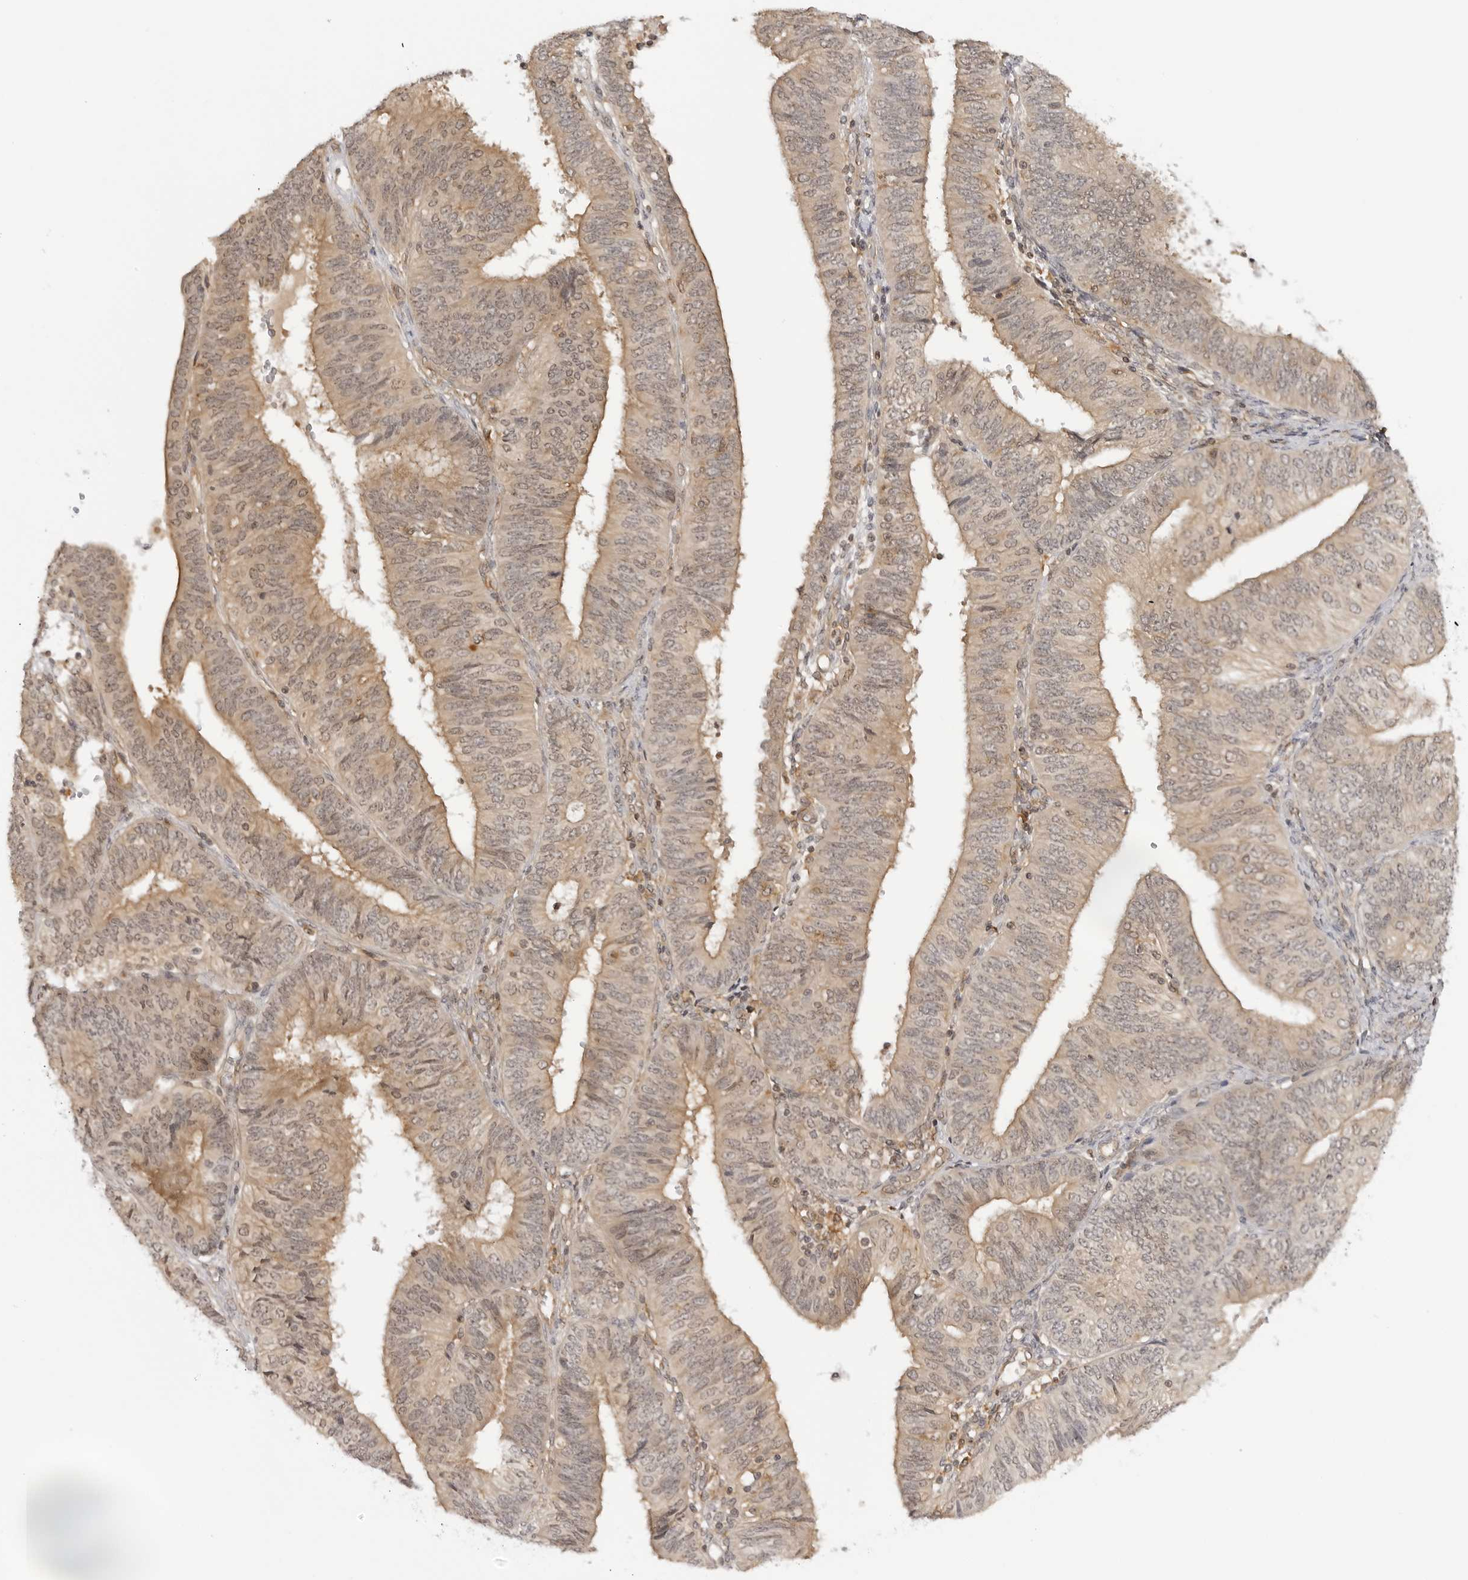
{"staining": {"intensity": "weak", "quantity": ">75%", "location": "cytoplasmic/membranous,nuclear"}, "tissue": "endometrial cancer", "cell_type": "Tumor cells", "image_type": "cancer", "snomed": [{"axis": "morphology", "description": "Adenocarcinoma, NOS"}, {"axis": "topography", "description": "Endometrium"}], "caption": "DAB immunohistochemical staining of endometrial cancer displays weak cytoplasmic/membranous and nuclear protein staining in about >75% of tumor cells.", "gene": "MAP2K5", "patient": {"sex": "female", "age": 58}}